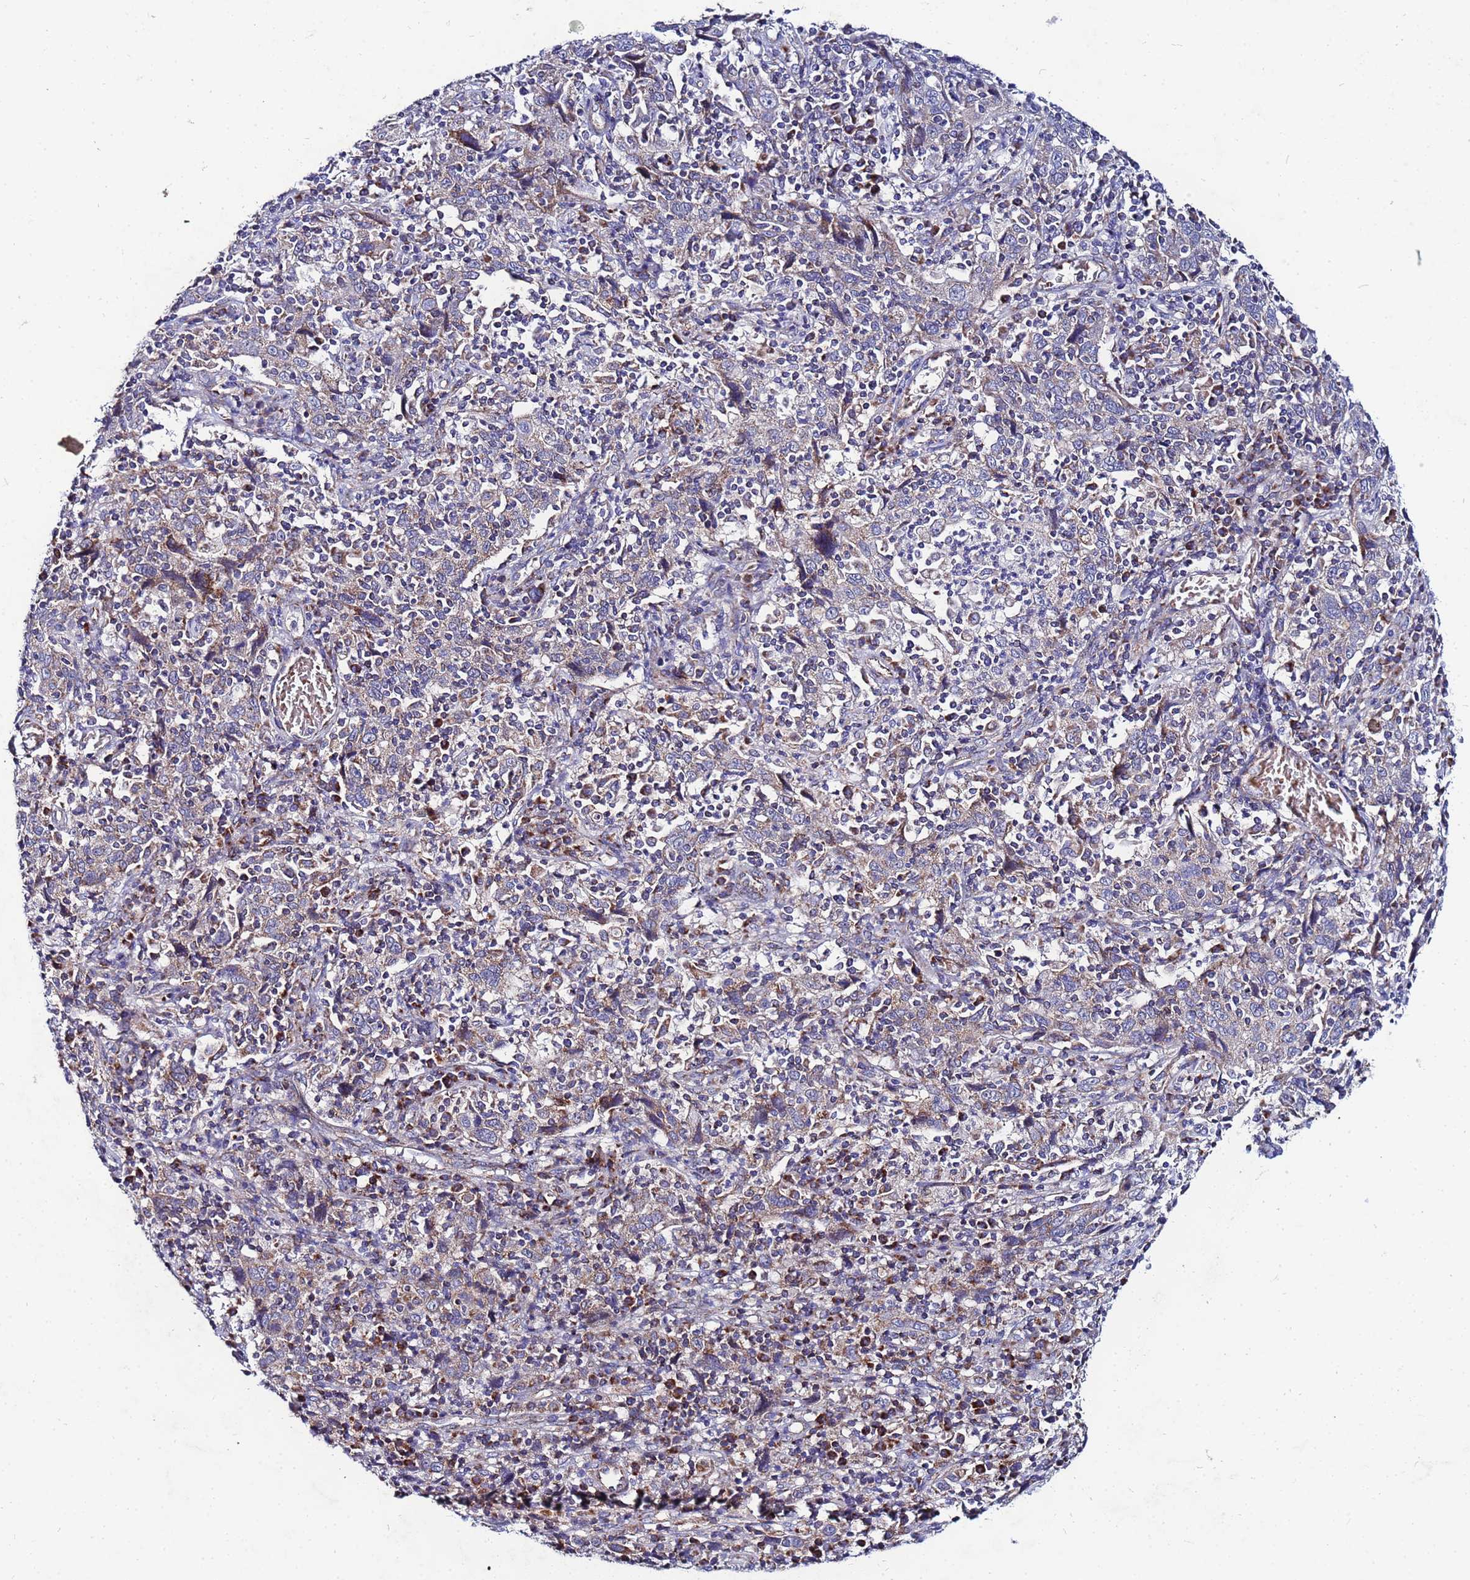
{"staining": {"intensity": "weak", "quantity": ">75%", "location": "cytoplasmic/membranous"}, "tissue": "cervical cancer", "cell_type": "Tumor cells", "image_type": "cancer", "snomed": [{"axis": "morphology", "description": "Squamous cell carcinoma, NOS"}, {"axis": "topography", "description": "Cervix"}], "caption": "IHC (DAB (3,3'-diaminobenzidine)) staining of human cervical squamous cell carcinoma demonstrates weak cytoplasmic/membranous protein positivity in about >75% of tumor cells.", "gene": "FAHD2A", "patient": {"sex": "female", "age": 46}}